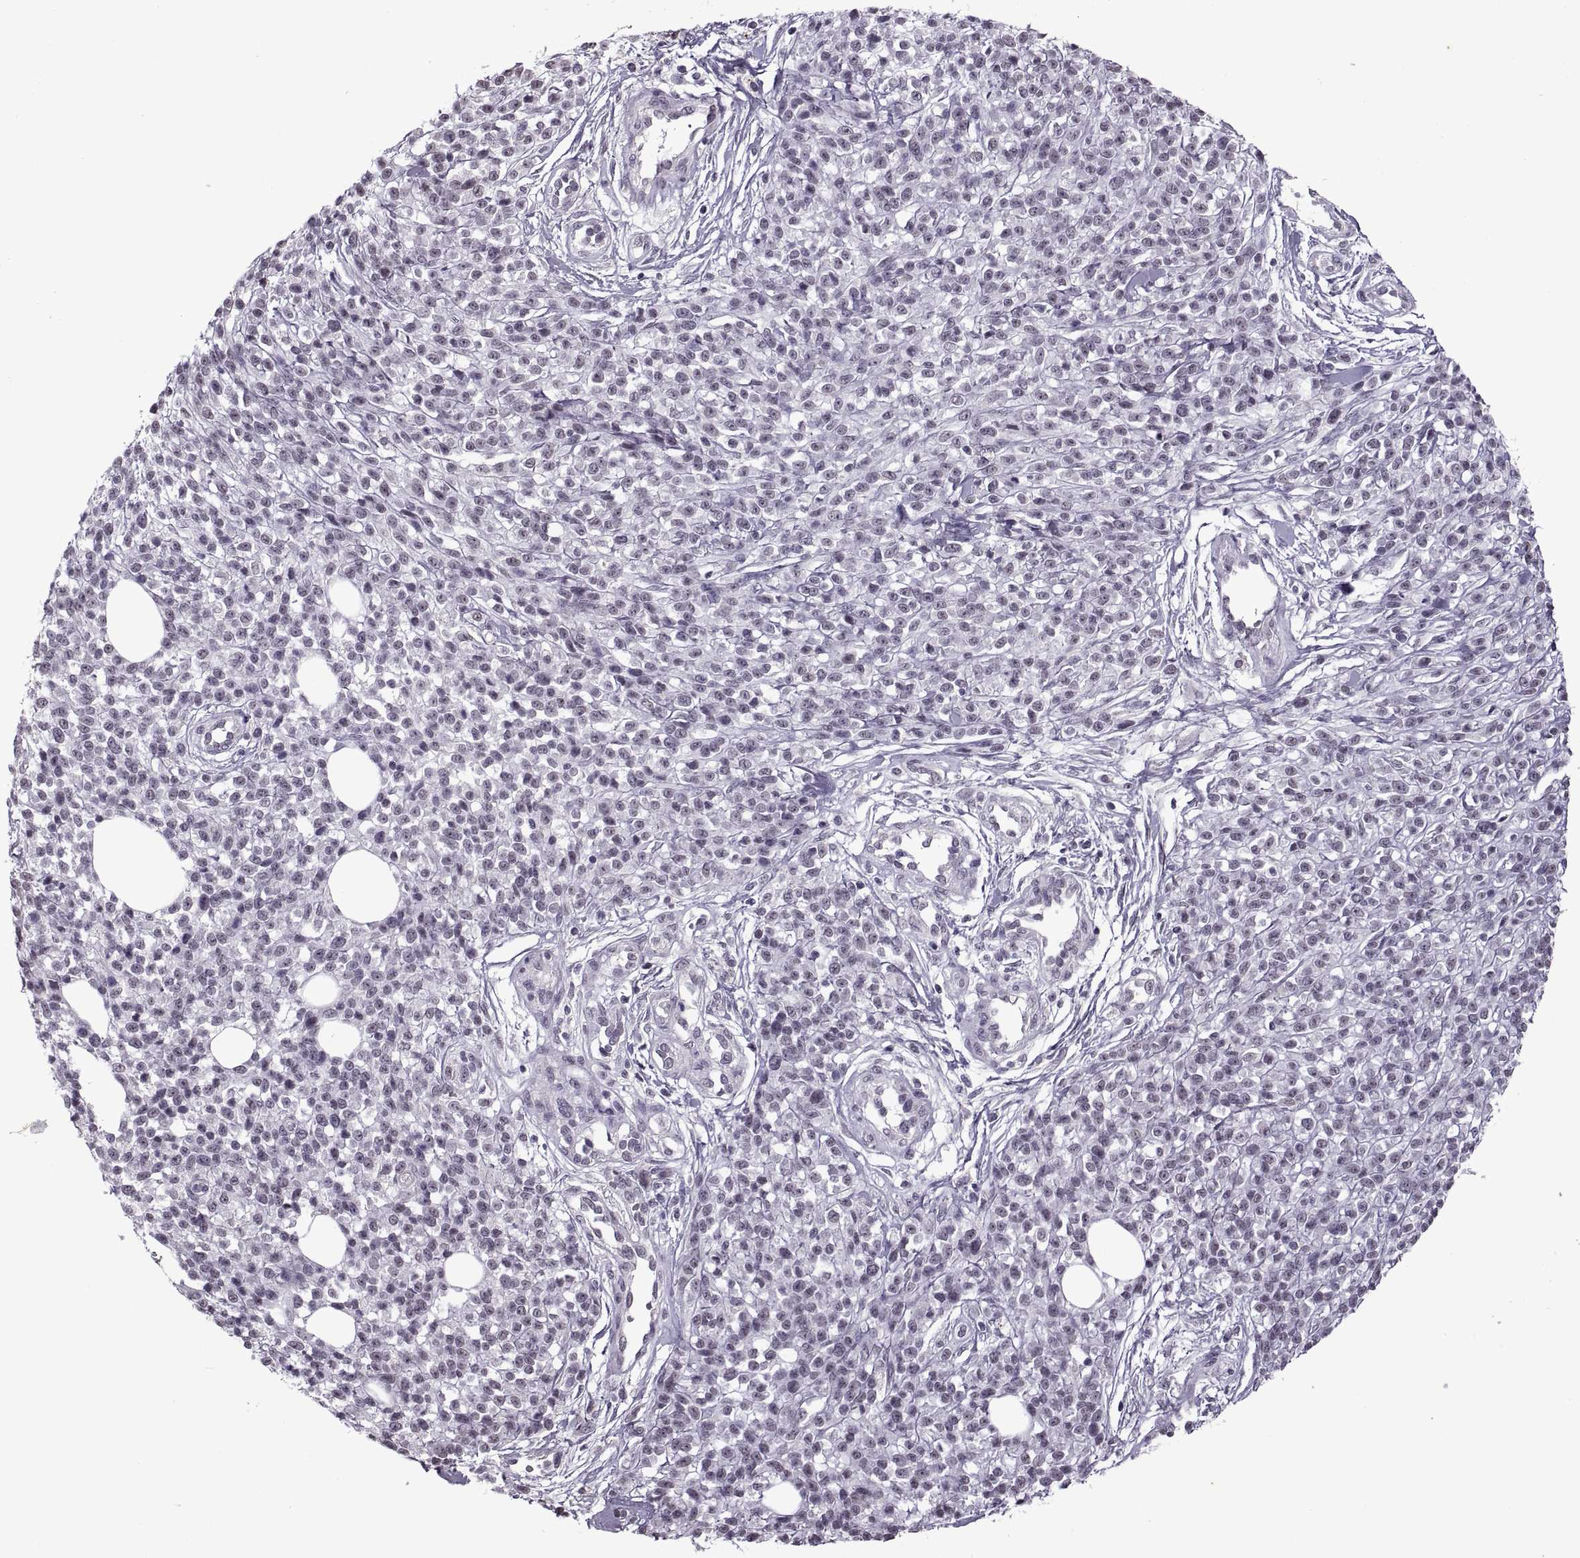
{"staining": {"intensity": "negative", "quantity": "none", "location": "none"}, "tissue": "melanoma", "cell_type": "Tumor cells", "image_type": "cancer", "snomed": [{"axis": "morphology", "description": "Malignant melanoma, NOS"}, {"axis": "topography", "description": "Skin"}, {"axis": "topography", "description": "Skin of trunk"}], "caption": "Tumor cells are negative for protein expression in human malignant melanoma. Nuclei are stained in blue.", "gene": "PRSS37", "patient": {"sex": "male", "age": 74}}